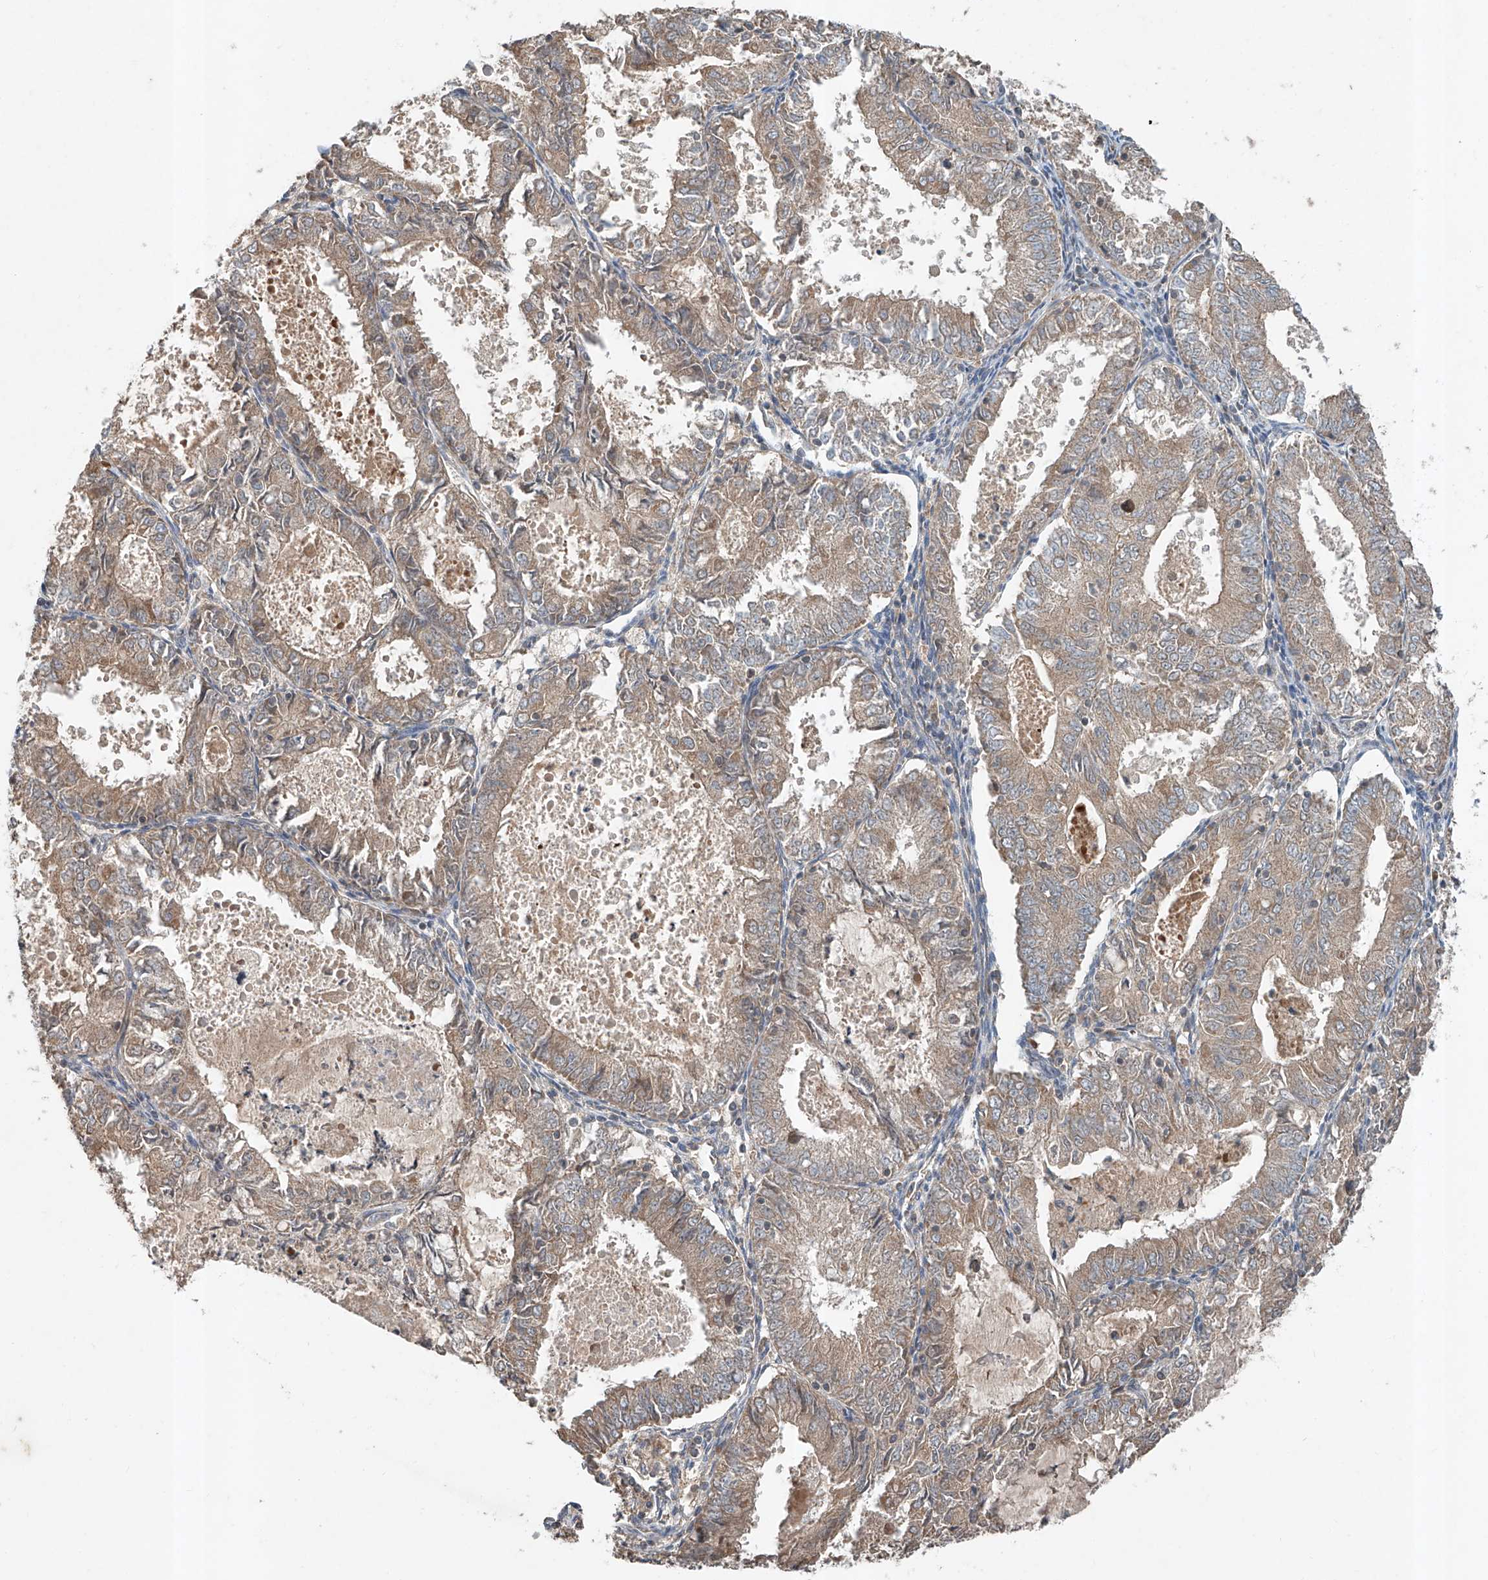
{"staining": {"intensity": "weak", "quantity": ">75%", "location": "cytoplasmic/membranous"}, "tissue": "endometrial cancer", "cell_type": "Tumor cells", "image_type": "cancer", "snomed": [{"axis": "morphology", "description": "Adenocarcinoma, NOS"}, {"axis": "topography", "description": "Endometrium"}], "caption": "Endometrial adenocarcinoma was stained to show a protein in brown. There is low levels of weak cytoplasmic/membranous staining in approximately >75% of tumor cells. The staining was performed using DAB (3,3'-diaminobenzidine) to visualize the protein expression in brown, while the nuclei were stained in blue with hematoxylin (Magnification: 20x).", "gene": "ADAM23", "patient": {"sex": "female", "age": 57}}